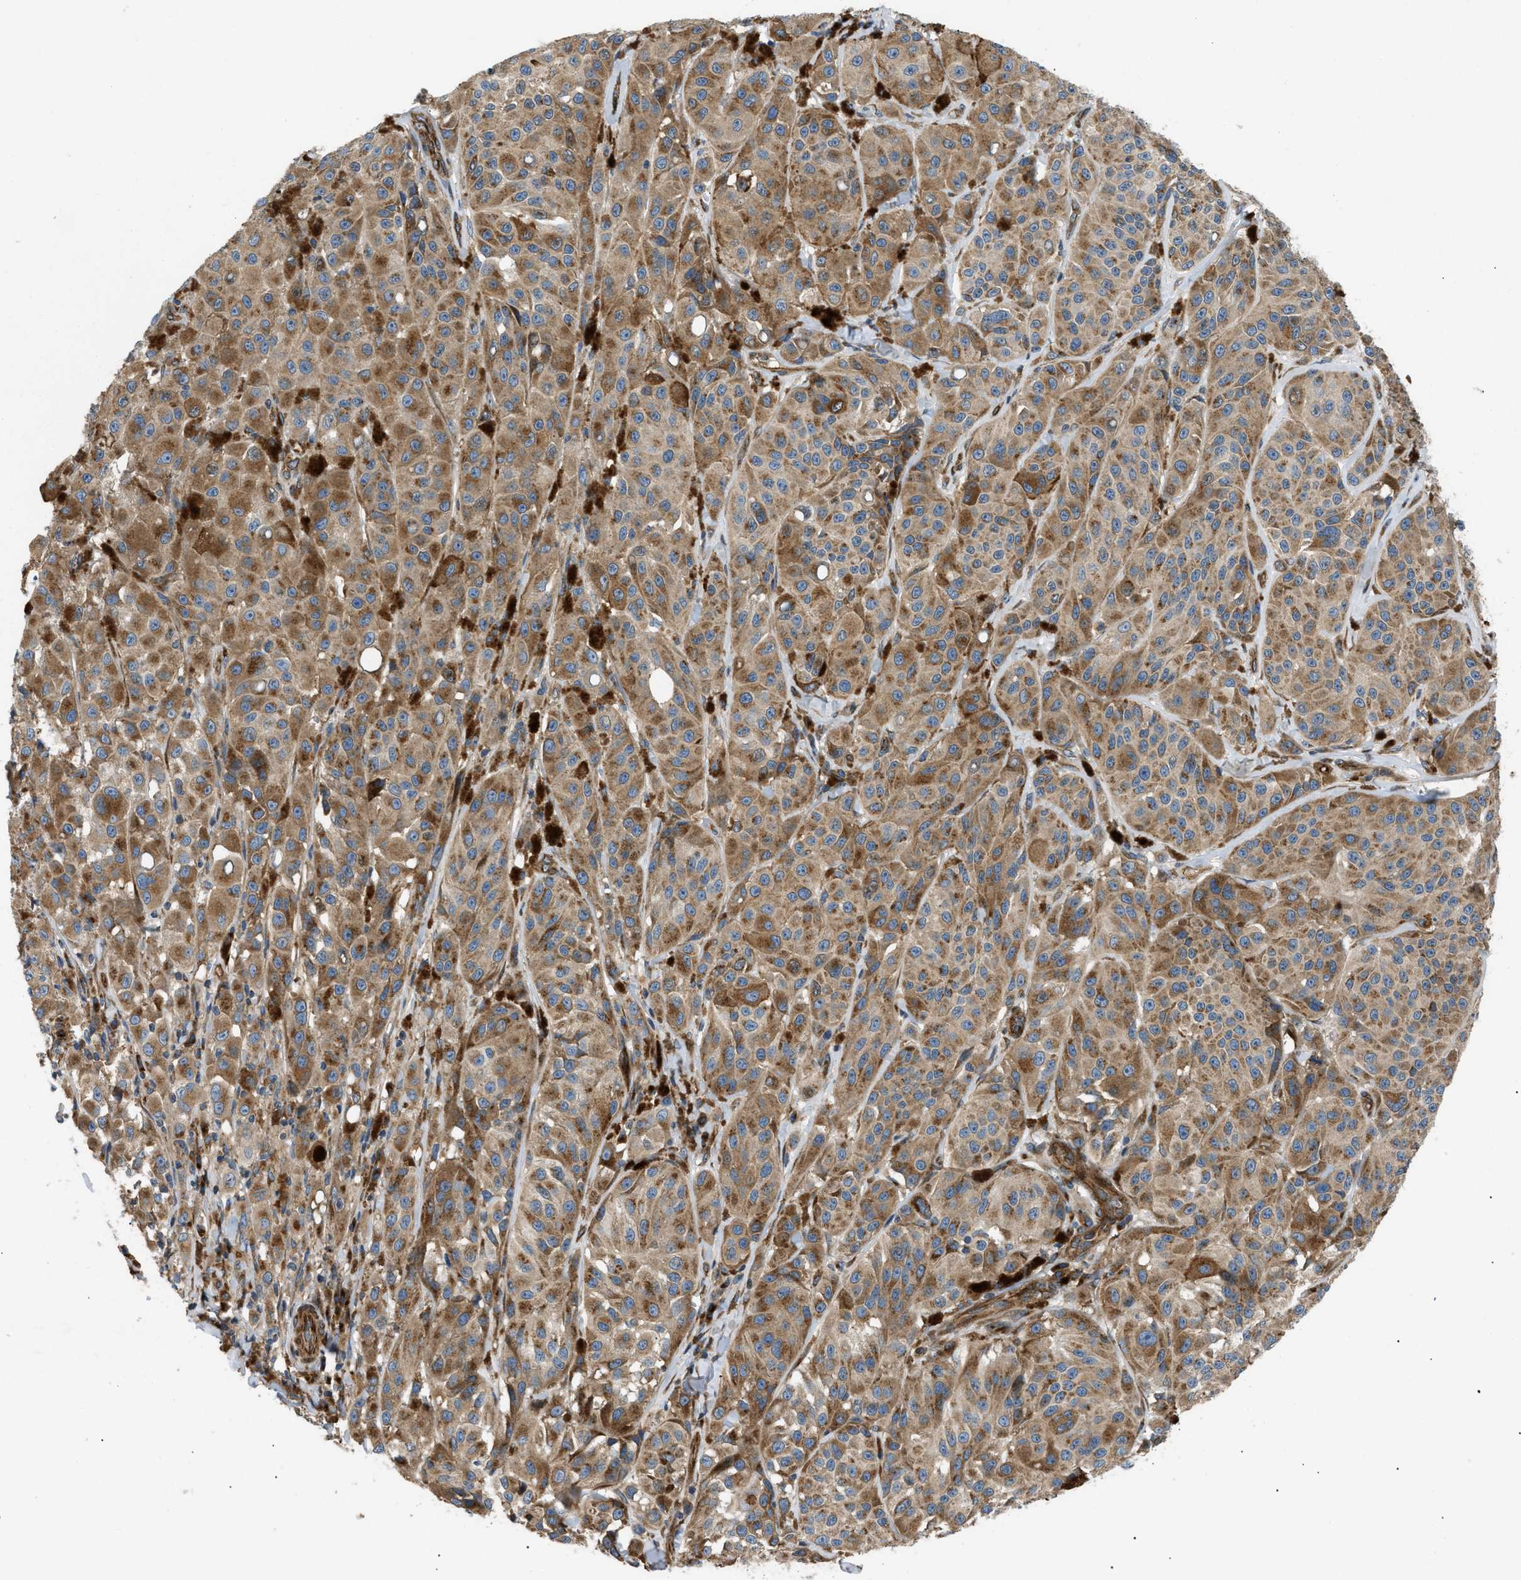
{"staining": {"intensity": "moderate", "quantity": ">75%", "location": "cytoplasmic/membranous"}, "tissue": "melanoma", "cell_type": "Tumor cells", "image_type": "cancer", "snomed": [{"axis": "morphology", "description": "Malignant melanoma, NOS"}, {"axis": "topography", "description": "Skin"}], "caption": "Malignant melanoma stained with a protein marker exhibits moderate staining in tumor cells.", "gene": "LYSMD3", "patient": {"sex": "male", "age": 84}}